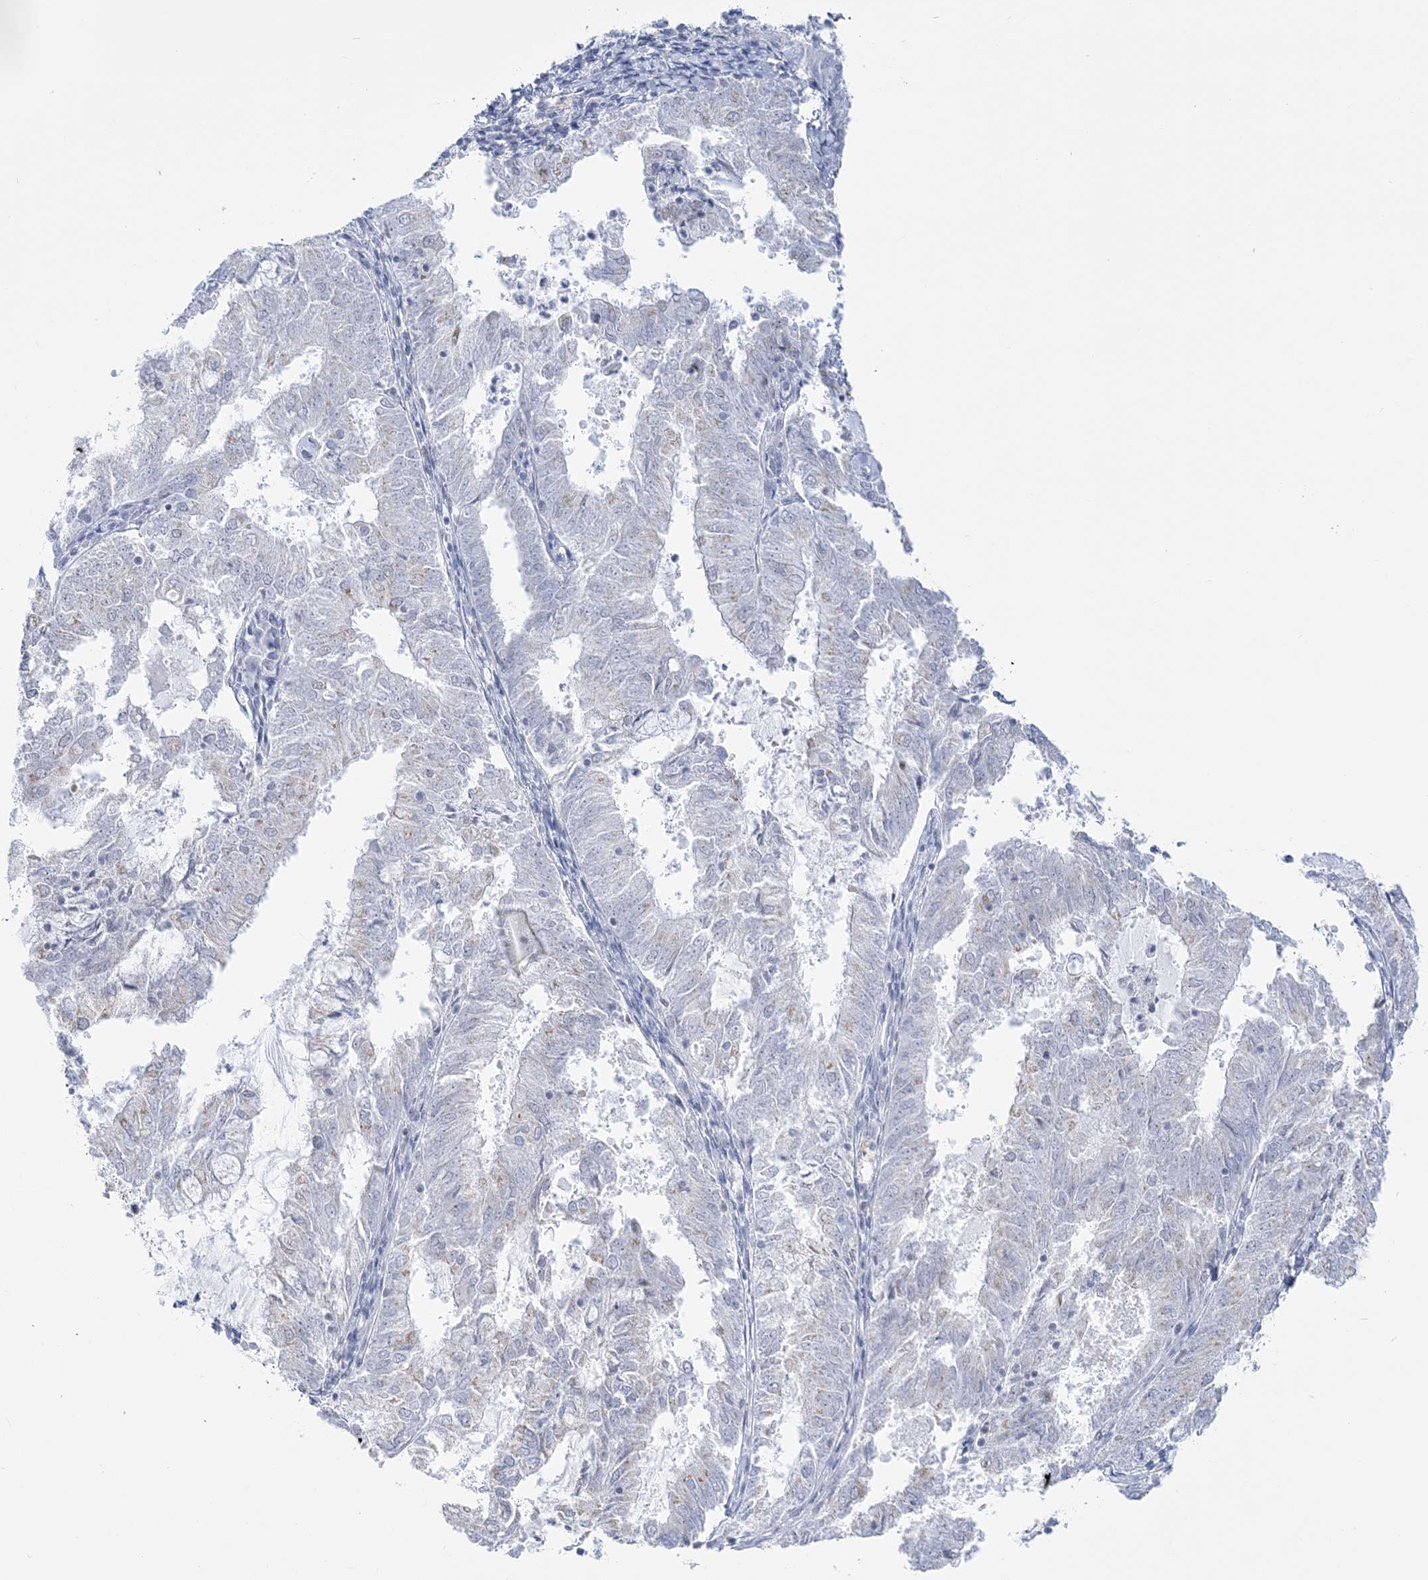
{"staining": {"intensity": "negative", "quantity": "none", "location": "none"}, "tissue": "endometrial cancer", "cell_type": "Tumor cells", "image_type": "cancer", "snomed": [{"axis": "morphology", "description": "Adenocarcinoma, NOS"}, {"axis": "topography", "description": "Endometrium"}], "caption": "Immunohistochemical staining of endometrial adenocarcinoma reveals no significant positivity in tumor cells.", "gene": "DDX21", "patient": {"sex": "female", "age": 57}}